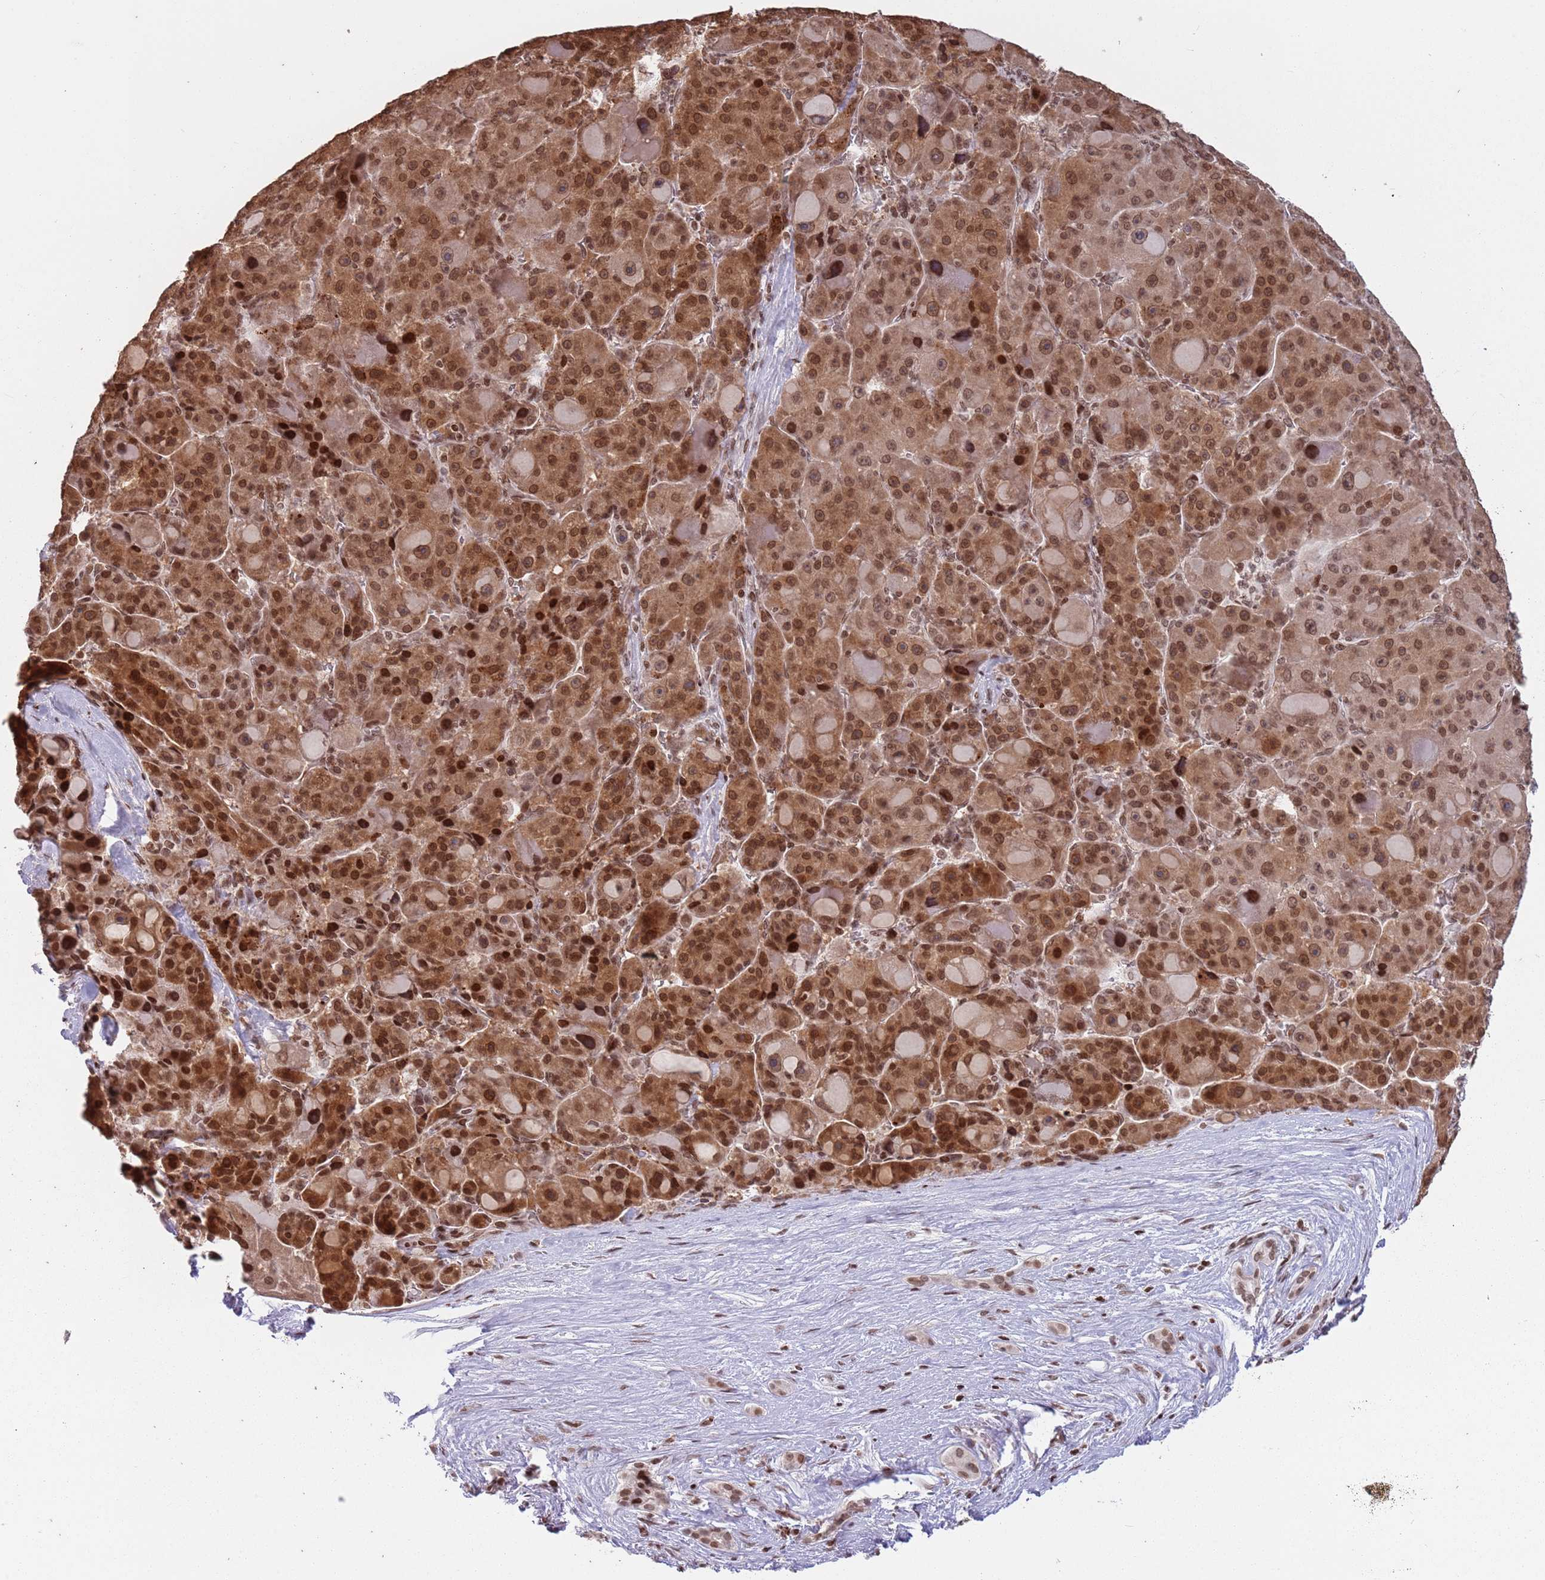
{"staining": {"intensity": "strong", "quantity": ">75%", "location": "cytoplasmic/membranous,nuclear"}, "tissue": "liver cancer", "cell_type": "Tumor cells", "image_type": "cancer", "snomed": [{"axis": "morphology", "description": "Carcinoma, Hepatocellular, NOS"}, {"axis": "topography", "description": "Liver"}], "caption": "Protein staining reveals strong cytoplasmic/membranous and nuclear staining in approximately >75% of tumor cells in liver cancer (hepatocellular carcinoma).", "gene": "SH3RF3", "patient": {"sex": "male", "age": 76}}